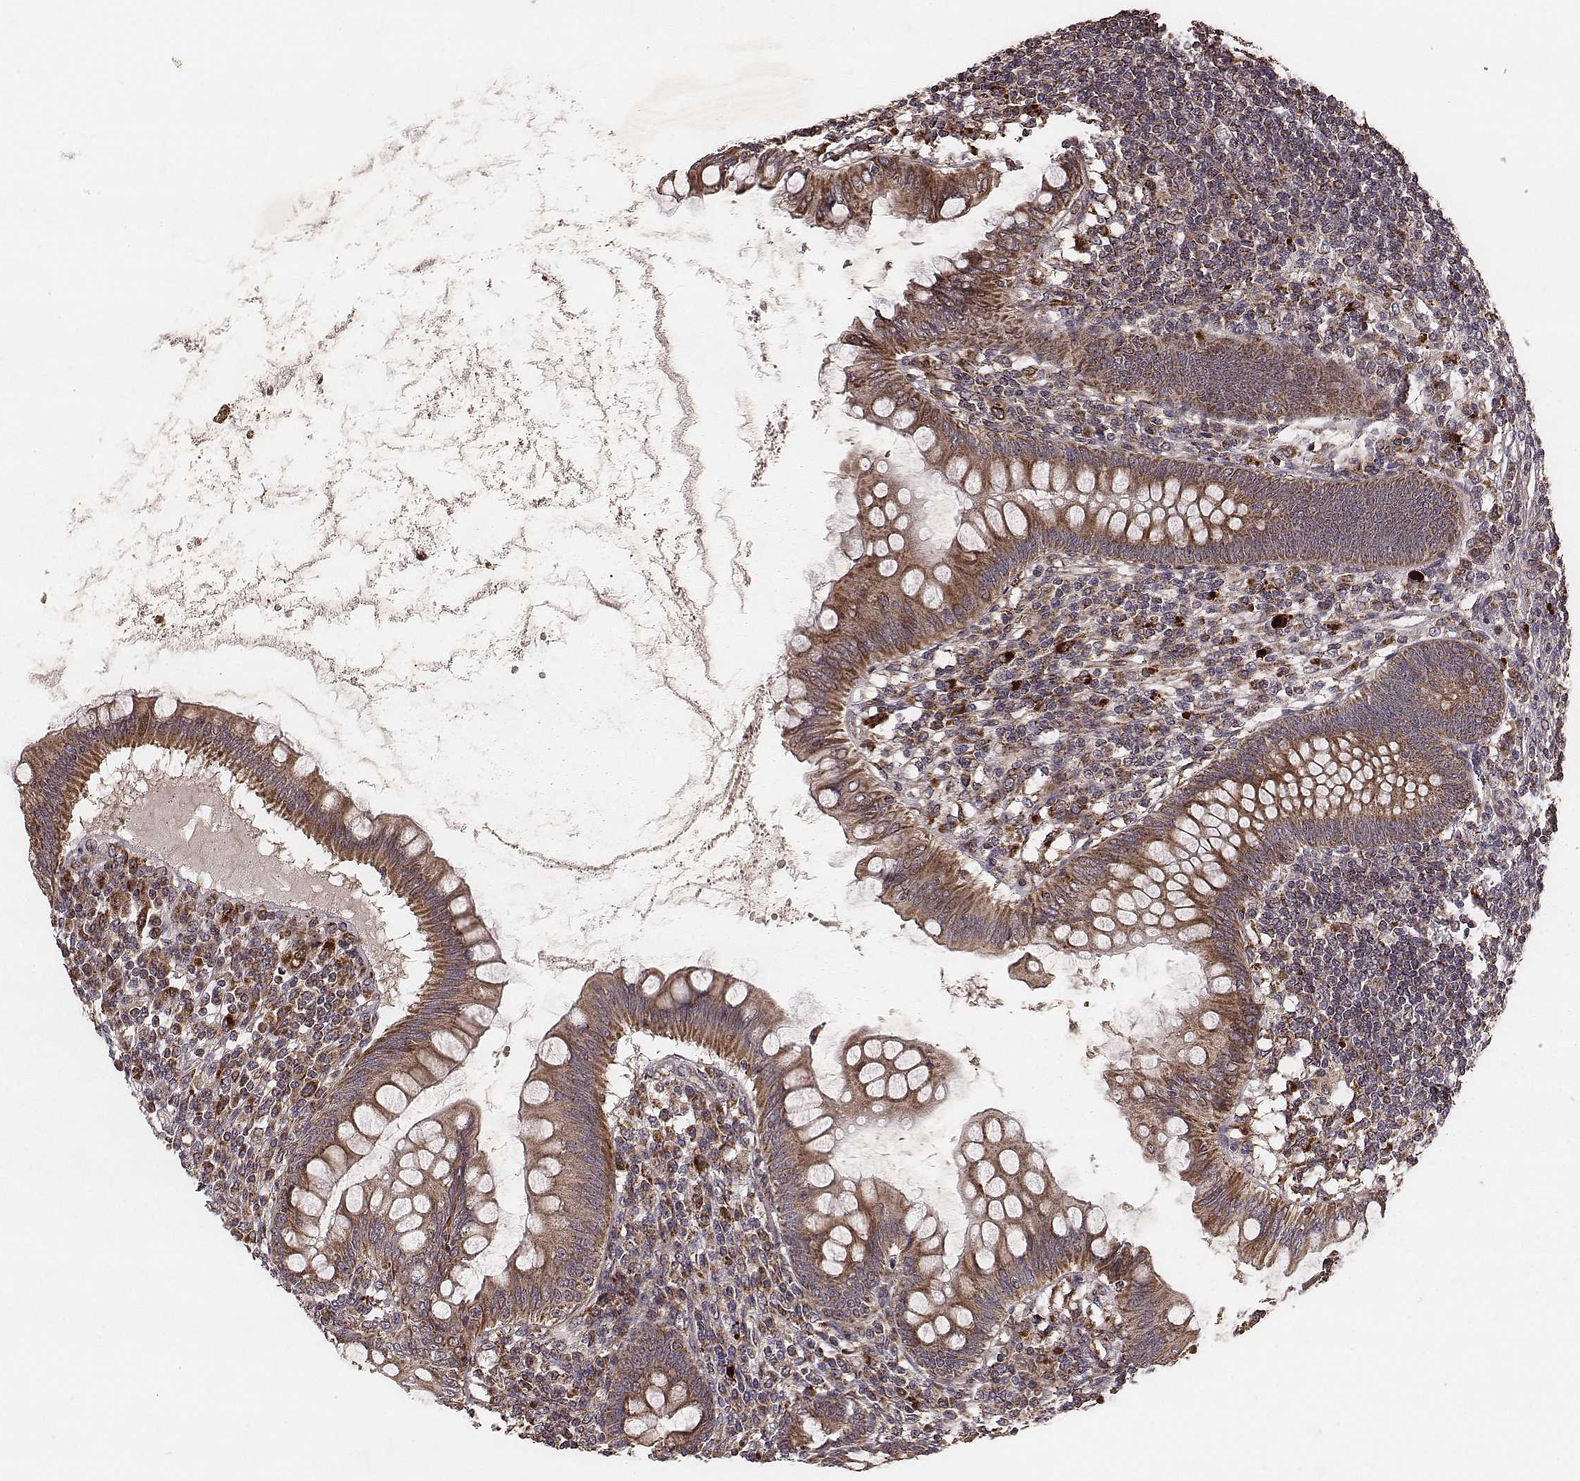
{"staining": {"intensity": "strong", "quantity": ">75%", "location": "cytoplasmic/membranous"}, "tissue": "appendix", "cell_type": "Glandular cells", "image_type": "normal", "snomed": [{"axis": "morphology", "description": "Normal tissue, NOS"}, {"axis": "topography", "description": "Appendix"}], "caption": "This histopathology image exhibits immunohistochemistry staining of benign appendix, with high strong cytoplasmic/membranous positivity in approximately >75% of glandular cells.", "gene": "ZDHHC21", "patient": {"sex": "female", "age": 57}}